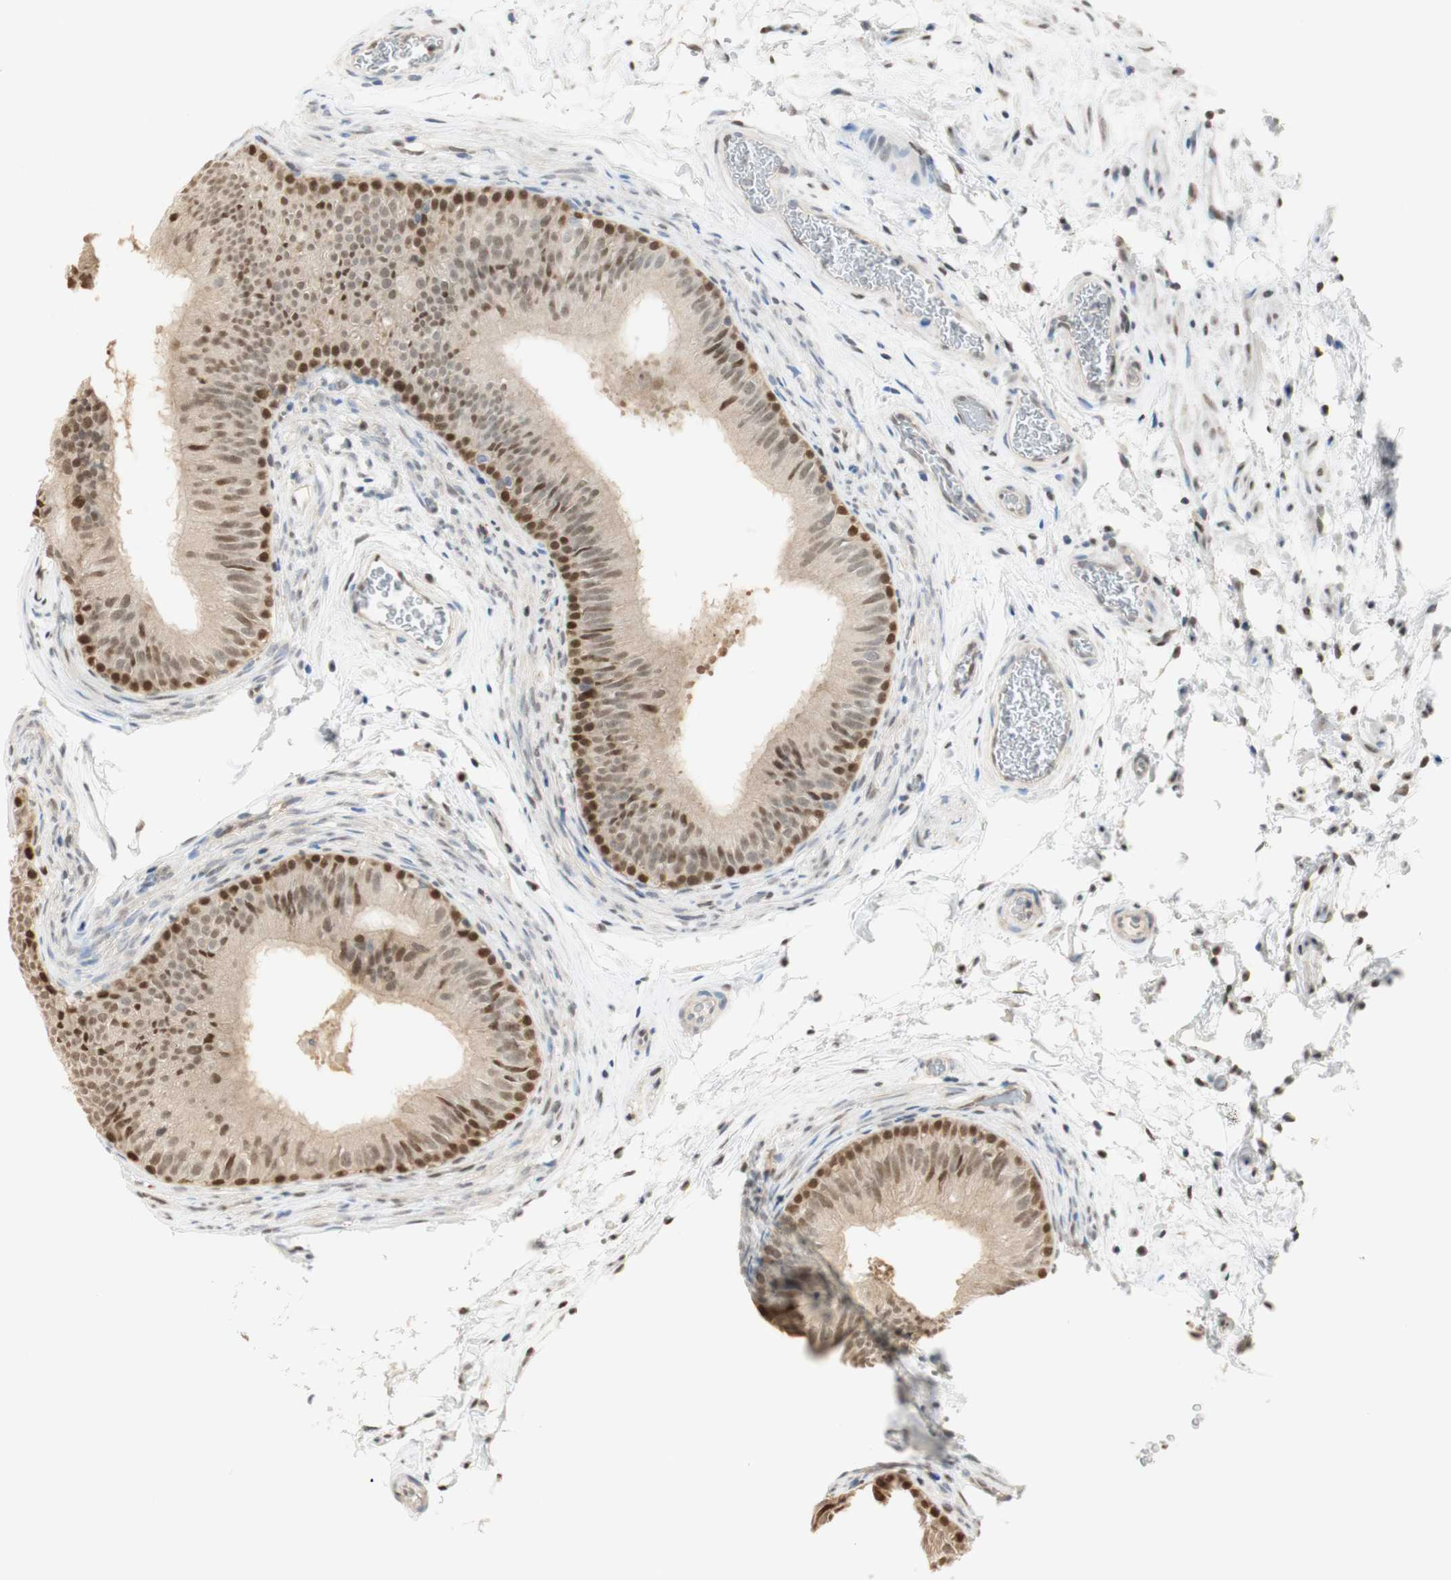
{"staining": {"intensity": "moderate", "quantity": ">75%", "location": "cytoplasmic/membranous,nuclear"}, "tissue": "epididymis", "cell_type": "Glandular cells", "image_type": "normal", "snomed": [{"axis": "morphology", "description": "Normal tissue, NOS"}, {"axis": "topography", "description": "Epididymis"}], "caption": "Moderate cytoplasmic/membranous,nuclear protein expression is seen in approximately >75% of glandular cells in epididymis.", "gene": "NAP1L4", "patient": {"sex": "male", "age": 36}}